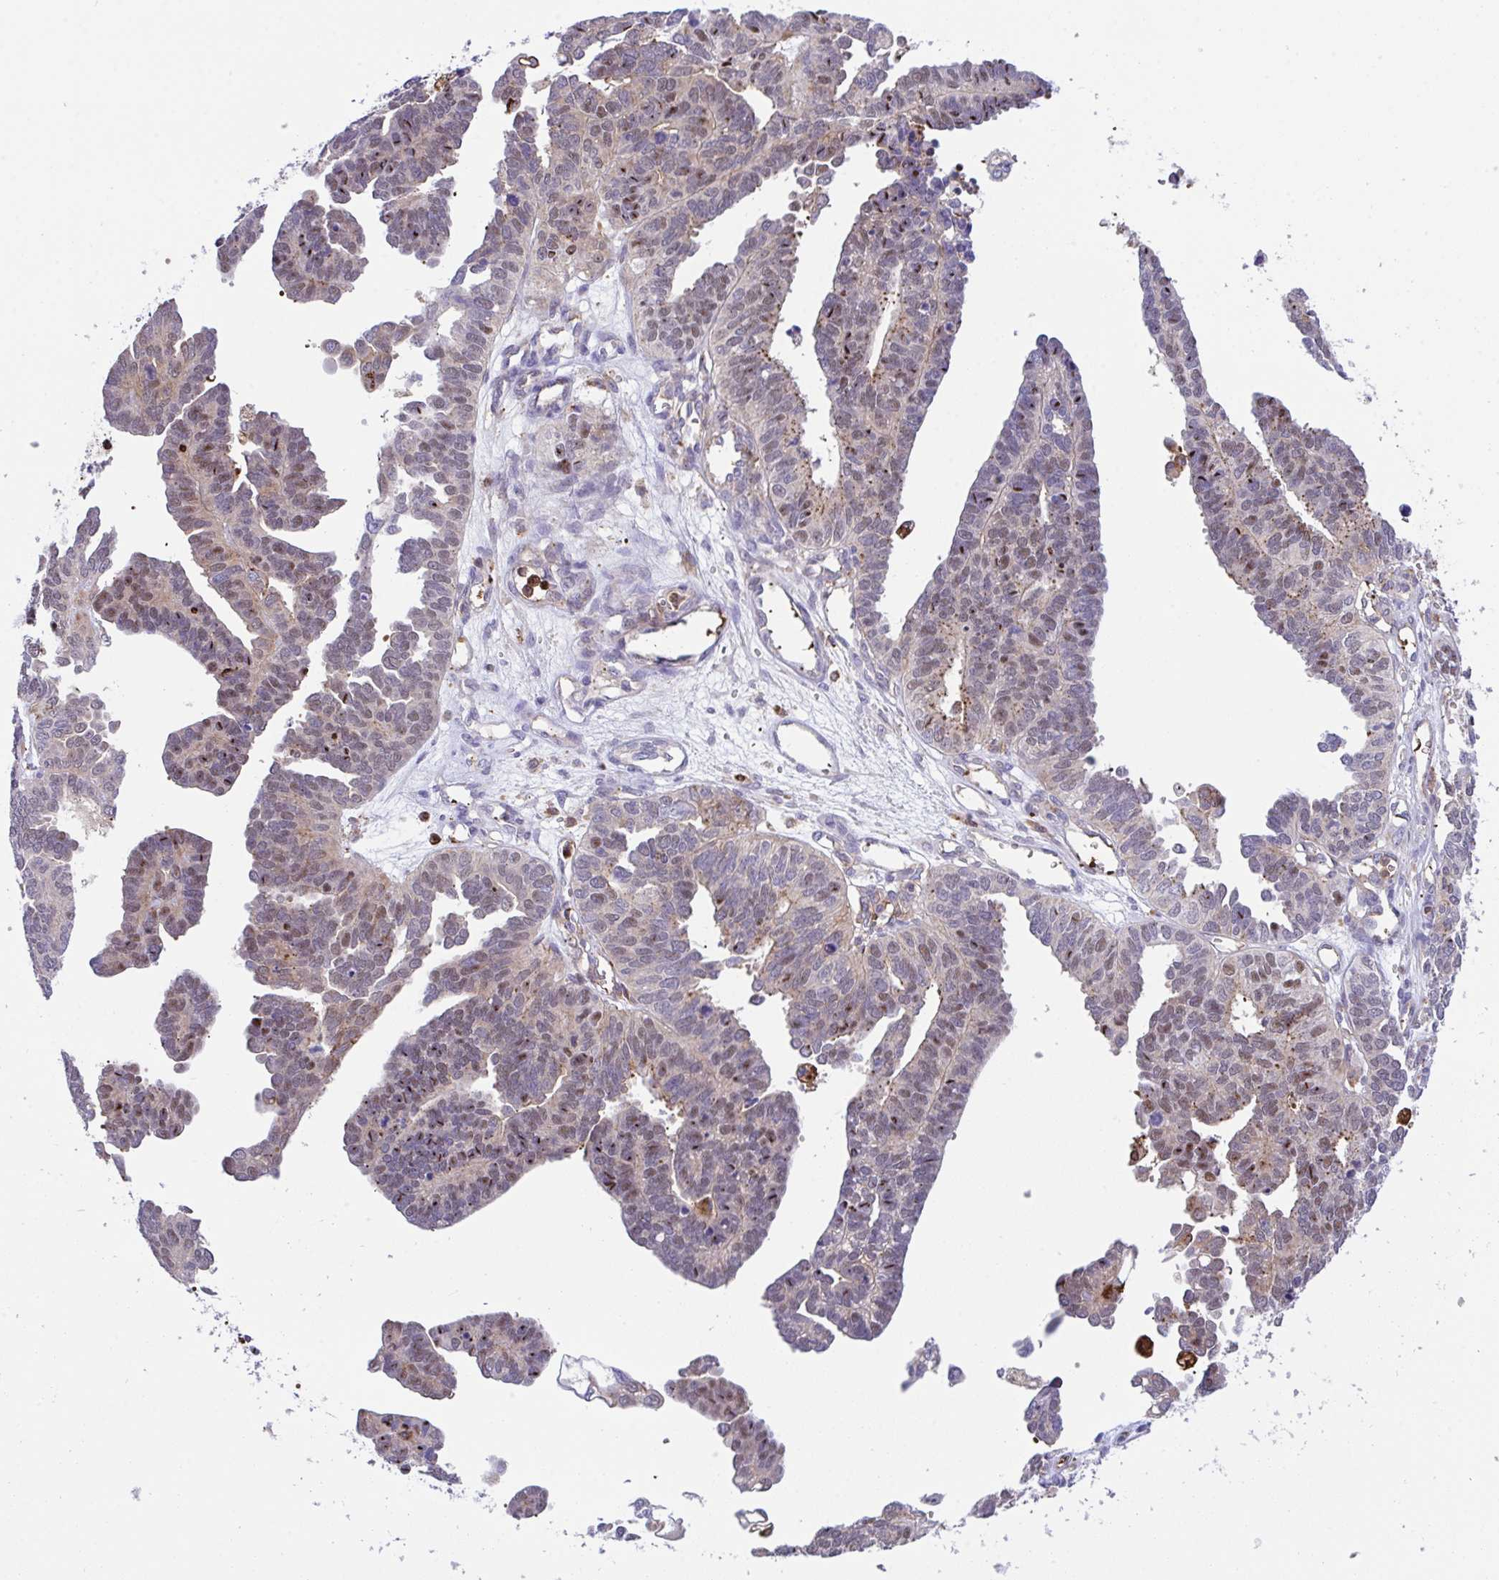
{"staining": {"intensity": "moderate", "quantity": "25%-75%", "location": "nuclear"}, "tissue": "ovarian cancer", "cell_type": "Tumor cells", "image_type": "cancer", "snomed": [{"axis": "morphology", "description": "Cystadenocarcinoma, serous, NOS"}, {"axis": "topography", "description": "Ovary"}], "caption": "Immunohistochemical staining of human ovarian serous cystadenocarcinoma shows moderate nuclear protein expression in about 25%-75% of tumor cells. Nuclei are stained in blue.", "gene": "PPIH", "patient": {"sex": "female", "age": 51}}